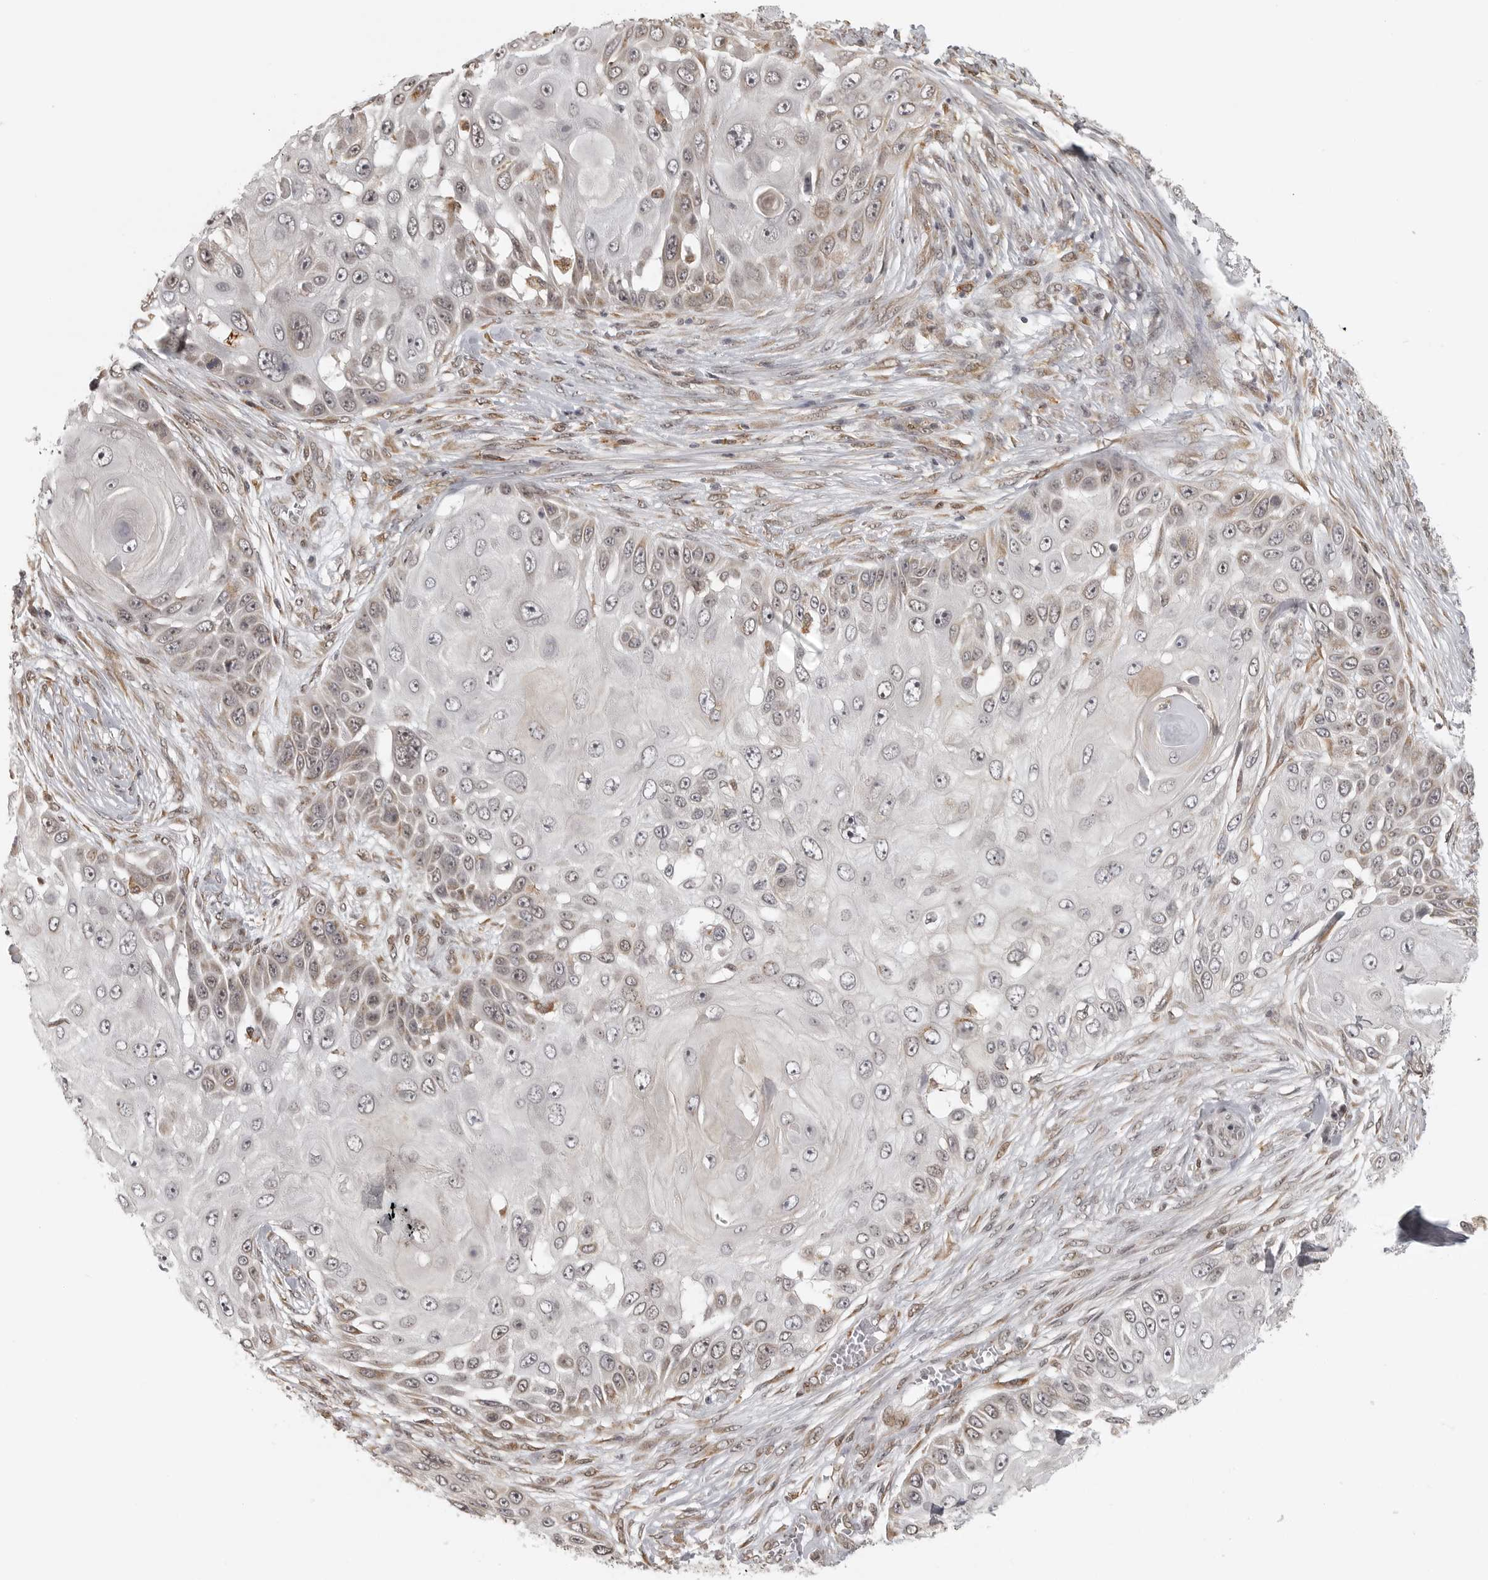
{"staining": {"intensity": "weak", "quantity": "<25%", "location": "cytoplasmic/membranous"}, "tissue": "skin cancer", "cell_type": "Tumor cells", "image_type": "cancer", "snomed": [{"axis": "morphology", "description": "Squamous cell carcinoma, NOS"}, {"axis": "topography", "description": "Skin"}], "caption": "Tumor cells are negative for brown protein staining in skin cancer (squamous cell carcinoma).", "gene": "ISG20L2", "patient": {"sex": "female", "age": 44}}